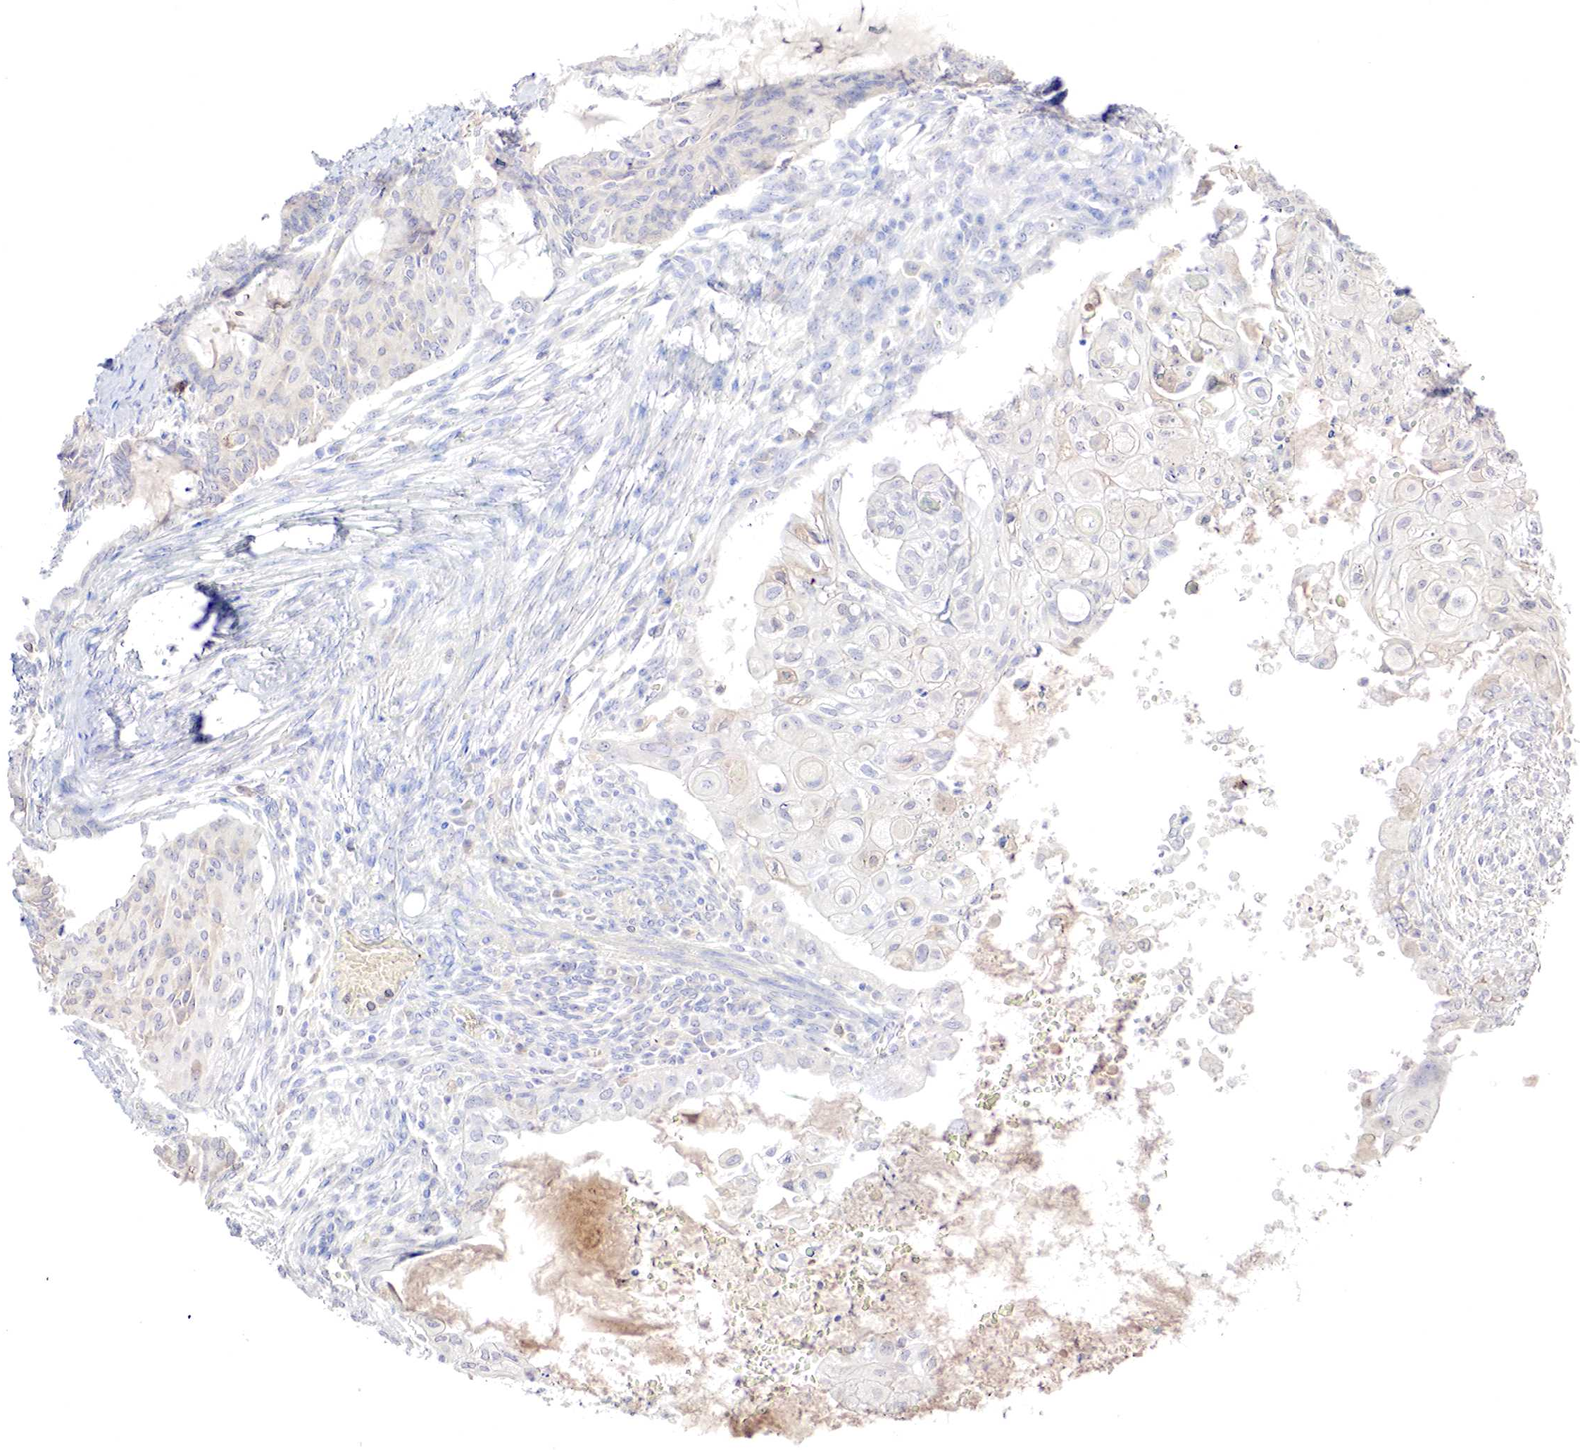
{"staining": {"intensity": "weak", "quantity": "<25%", "location": "cytoplasmic/membranous"}, "tissue": "endometrial cancer", "cell_type": "Tumor cells", "image_type": "cancer", "snomed": [{"axis": "morphology", "description": "Adenocarcinoma, NOS"}, {"axis": "topography", "description": "Endometrium"}], "caption": "The immunohistochemistry (IHC) histopathology image has no significant positivity in tumor cells of endometrial adenocarcinoma tissue.", "gene": "GATA1", "patient": {"sex": "female", "age": 79}}